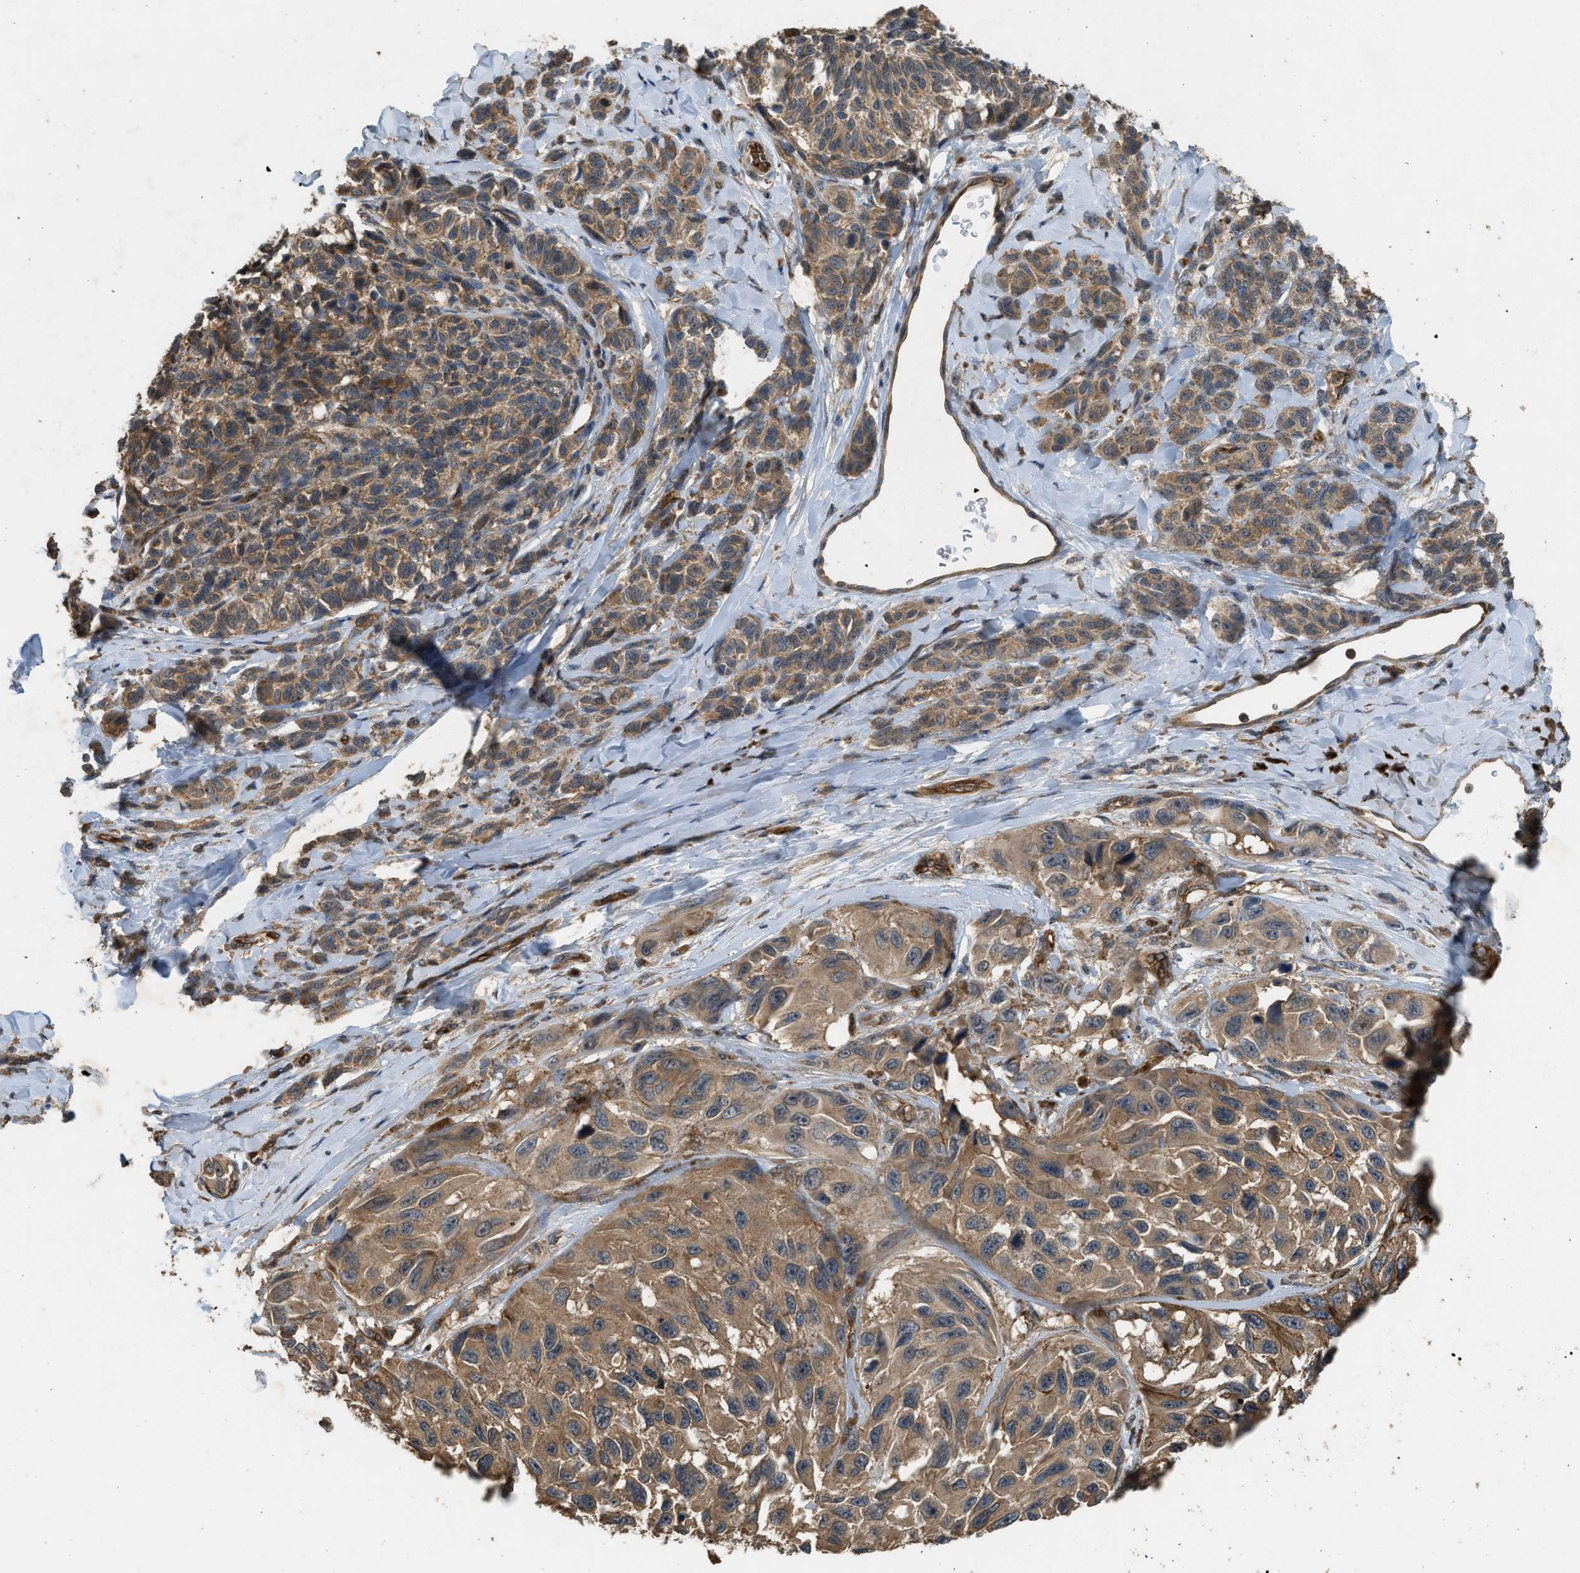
{"staining": {"intensity": "moderate", "quantity": ">75%", "location": "cytoplasmic/membranous"}, "tissue": "melanoma", "cell_type": "Tumor cells", "image_type": "cancer", "snomed": [{"axis": "morphology", "description": "Malignant melanoma, NOS"}, {"axis": "topography", "description": "Skin"}], "caption": "An image showing moderate cytoplasmic/membranous staining in about >75% of tumor cells in melanoma, as visualized by brown immunohistochemical staining.", "gene": "HIP1R", "patient": {"sex": "female", "age": 73}}